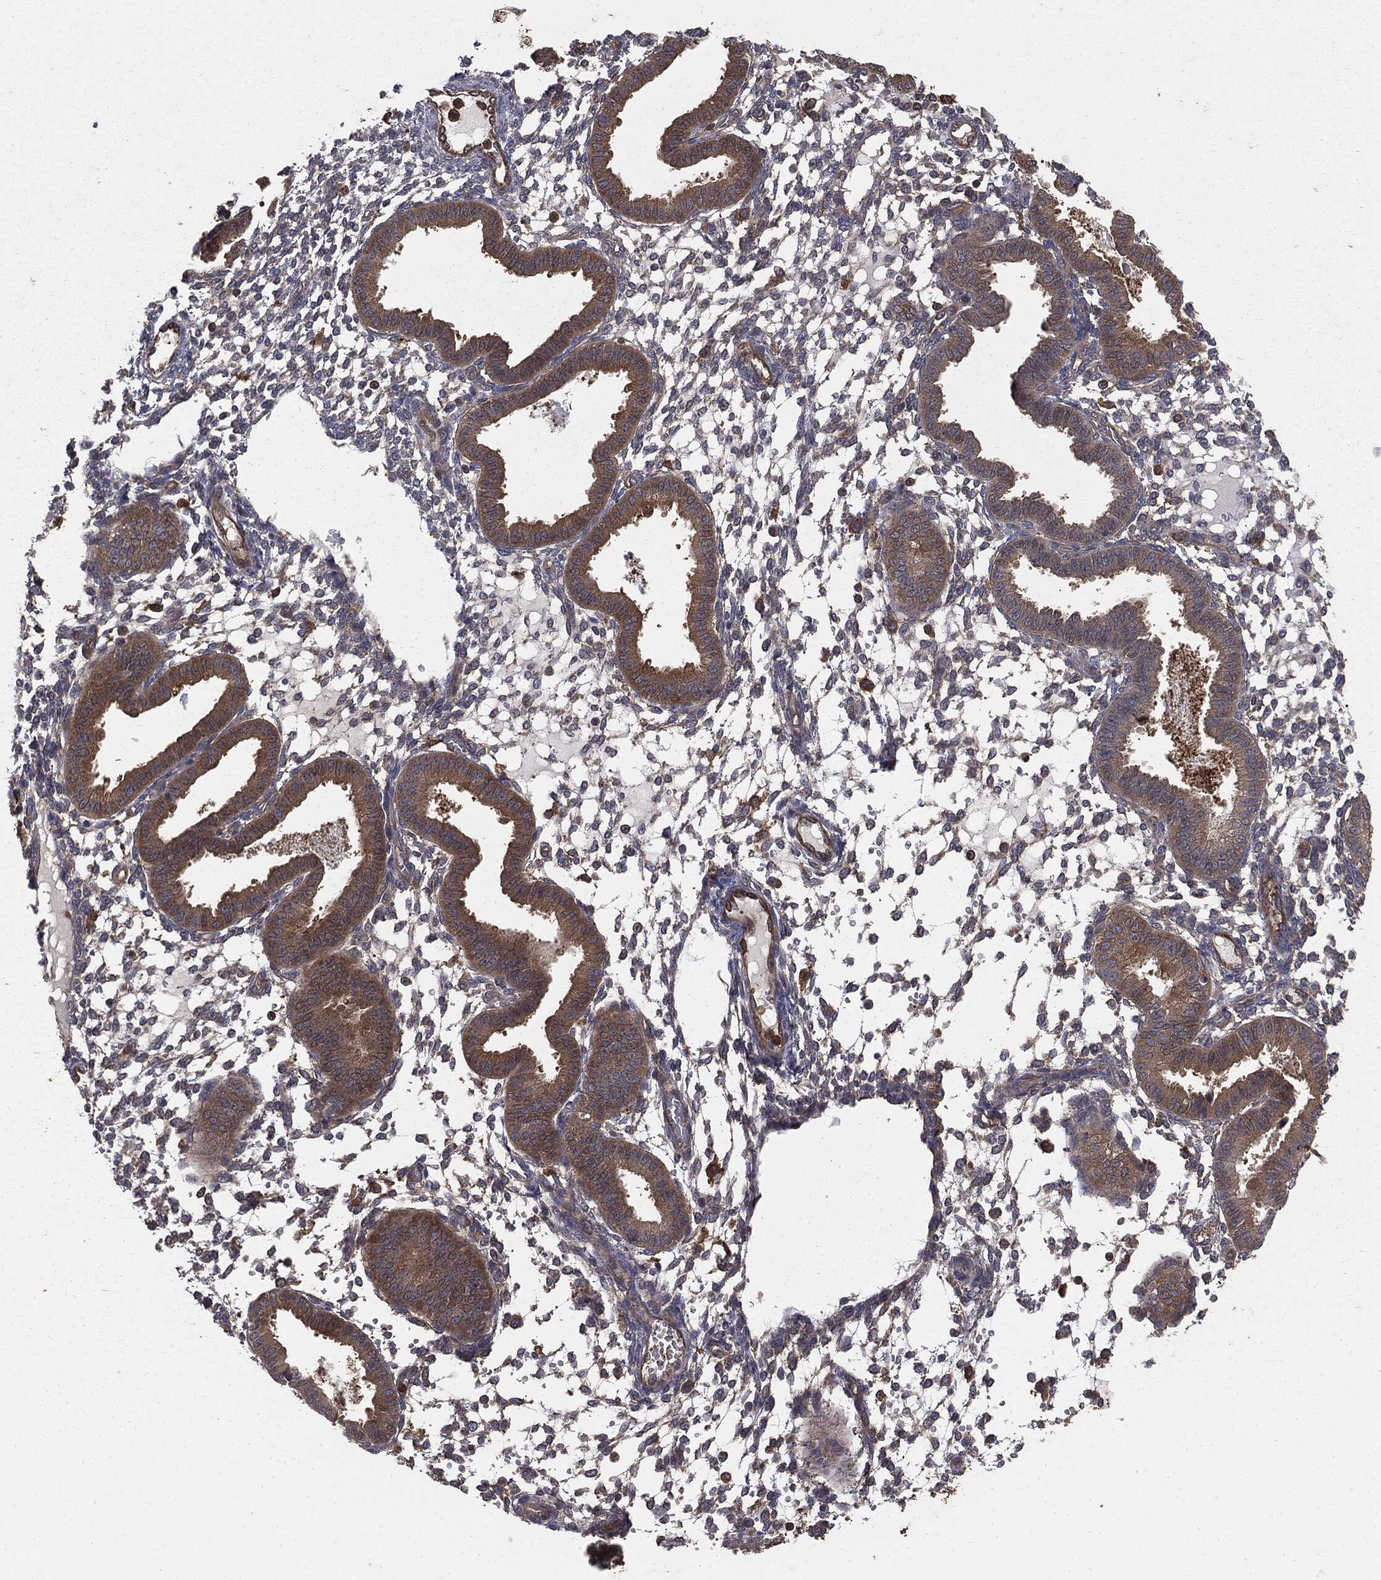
{"staining": {"intensity": "negative", "quantity": "none", "location": "none"}, "tissue": "endometrium", "cell_type": "Cells in endometrial stroma", "image_type": "normal", "snomed": [{"axis": "morphology", "description": "Normal tissue, NOS"}, {"axis": "topography", "description": "Endometrium"}], "caption": "Immunohistochemistry (IHC) histopathology image of benign human endometrium stained for a protein (brown), which reveals no expression in cells in endometrial stroma. Nuclei are stained in blue.", "gene": "GNB5", "patient": {"sex": "female", "age": 43}}